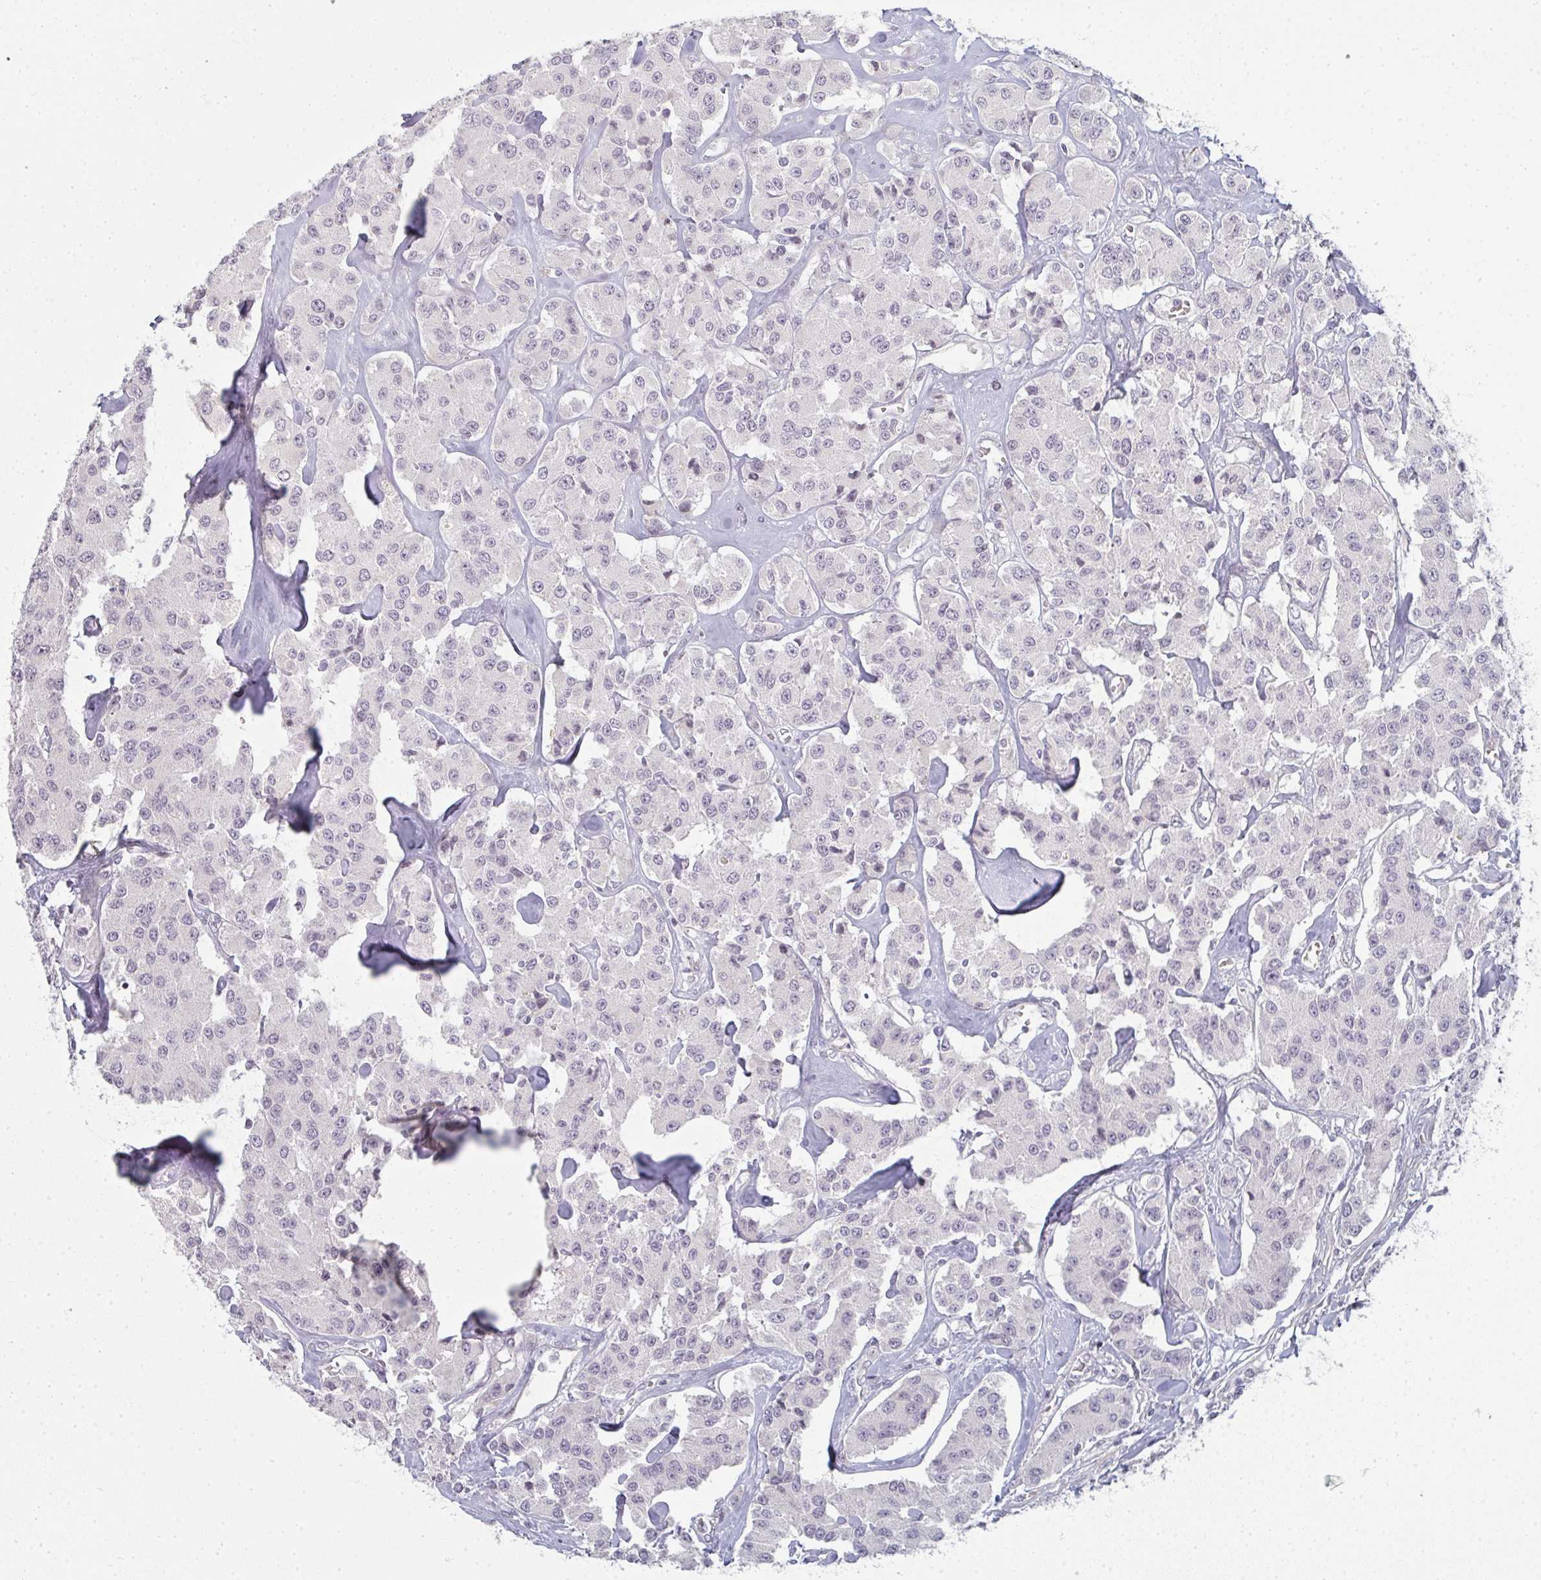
{"staining": {"intensity": "negative", "quantity": "none", "location": "none"}, "tissue": "carcinoid", "cell_type": "Tumor cells", "image_type": "cancer", "snomed": [{"axis": "morphology", "description": "Carcinoid, malignant, NOS"}, {"axis": "topography", "description": "Pancreas"}], "caption": "This is a micrograph of IHC staining of malignant carcinoid, which shows no positivity in tumor cells.", "gene": "RBBP6", "patient": {"sex": "male", "age": 41}}